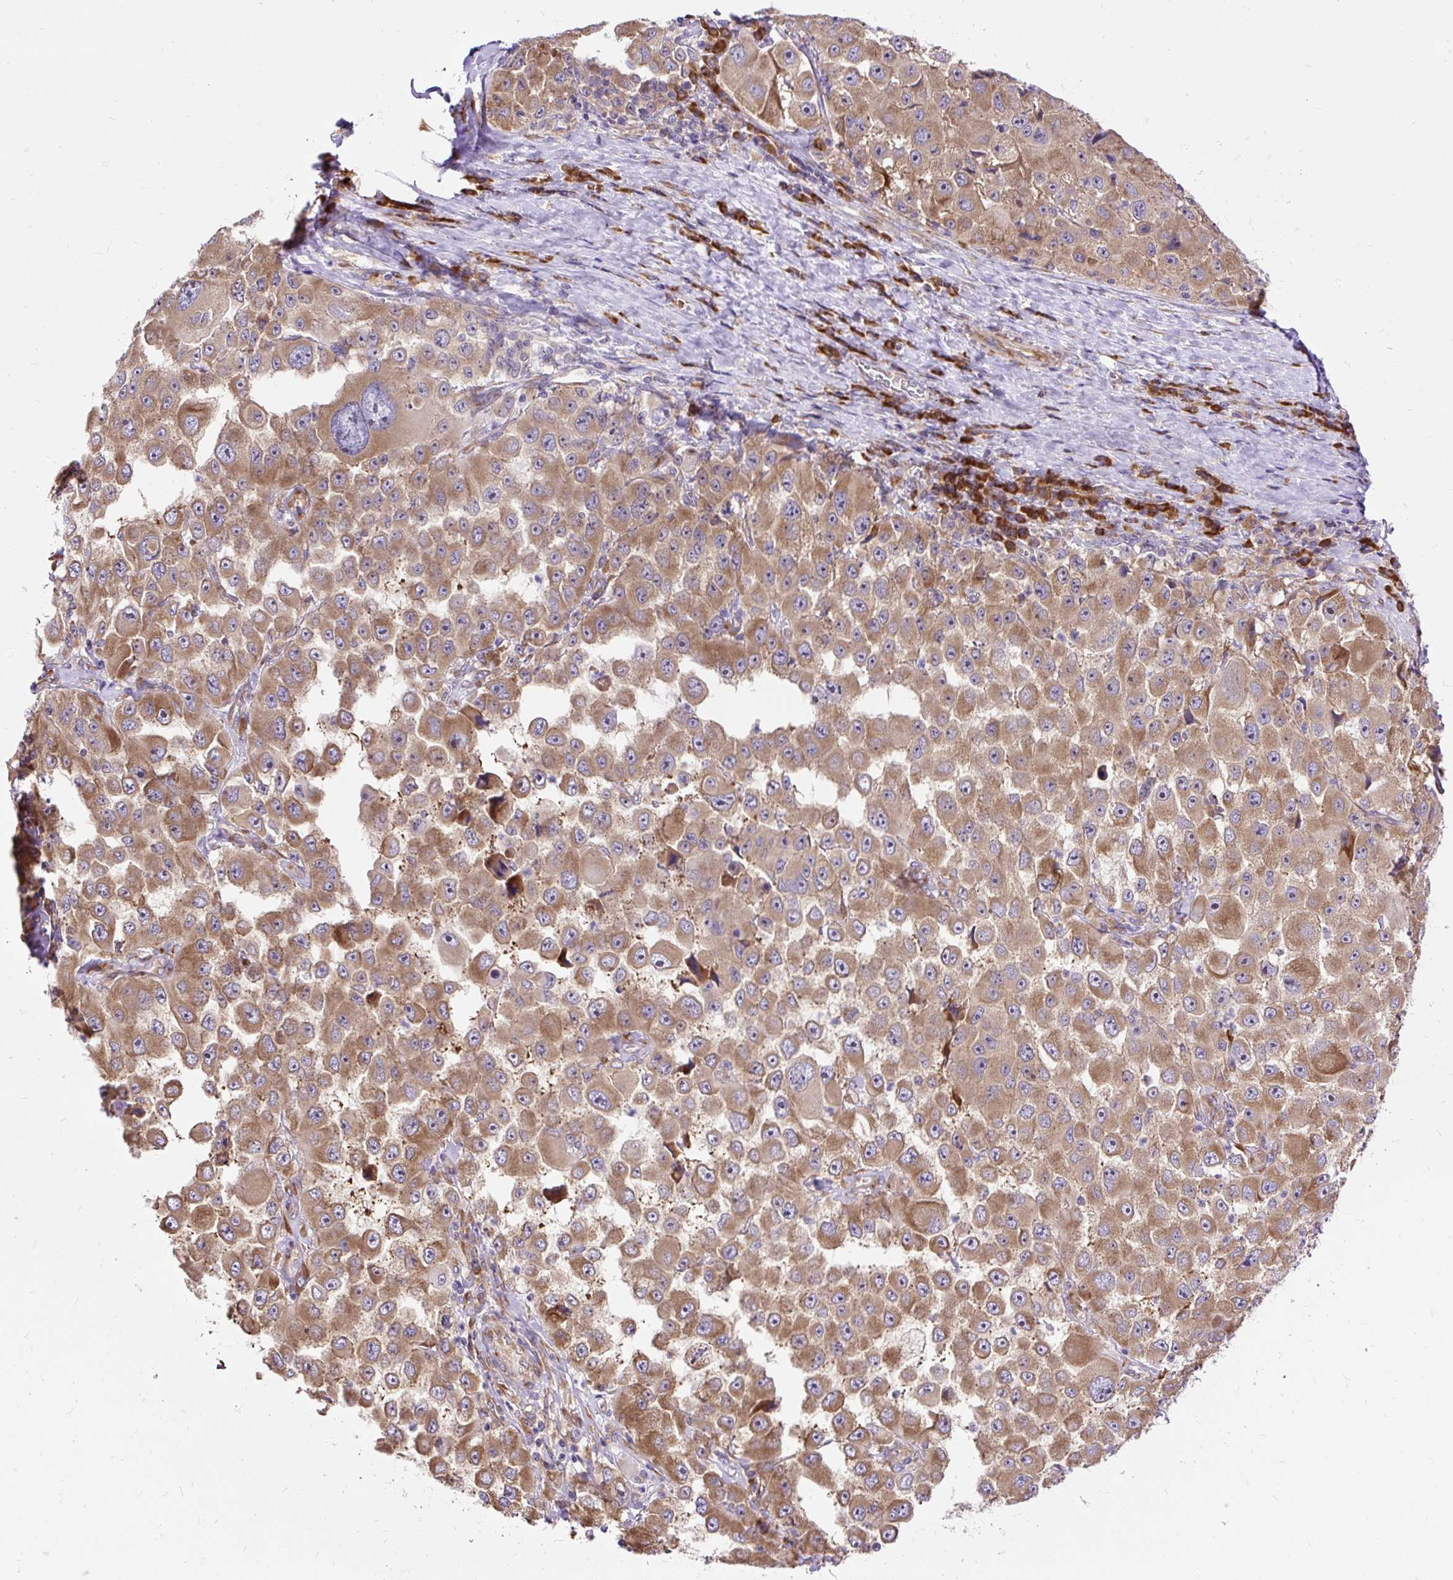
{"staining": {"intensity": "moderate", "quantity": ">75%", "location": "cytoplasmic/membranous"}, "tissue": "melanoma", "cell_type": "Tumor cells", "image_type": "cancer", "snomed": [{"axis": "morphology", "description": "Malignant melanoma, Metastatic site"}, {"axis": "topography", "description": "Lymph node"}], "caption": "Protein staining by IHC shows moderate cytoplasmic/membranous expression in approximately >75% of tumor cells in melanoma.", "gene": "RPS5", "patient": {"sex": "male", "age": 62}}